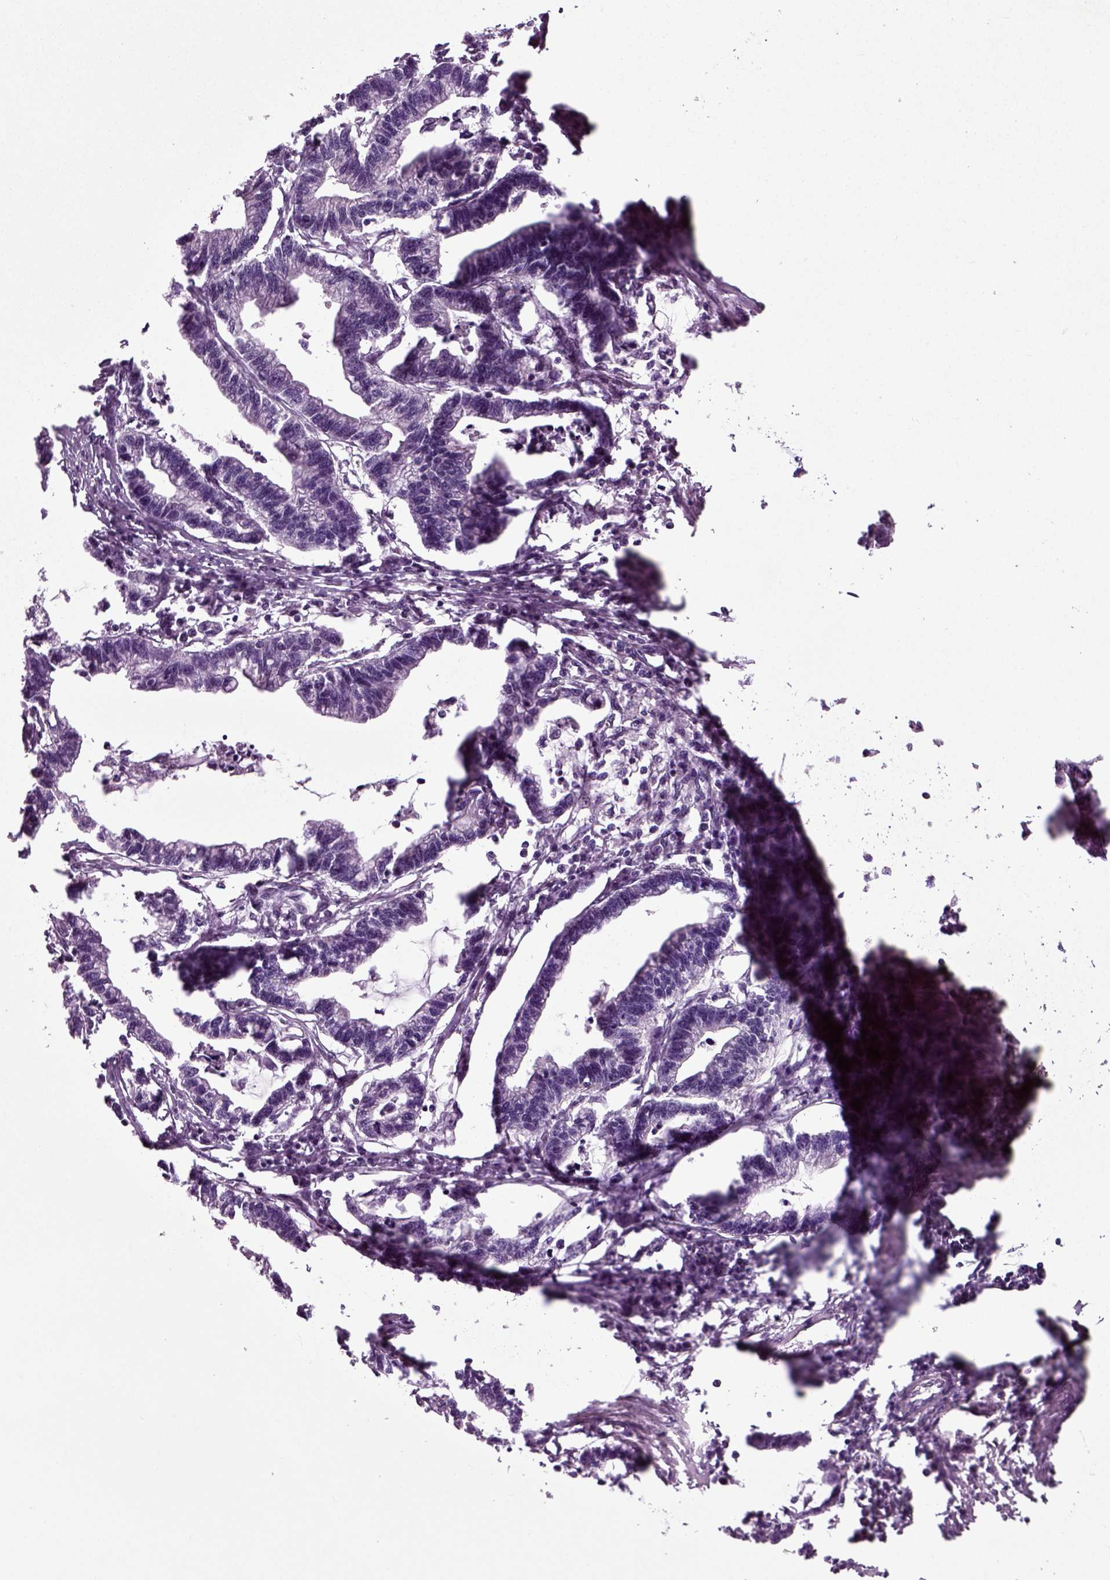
{"staining": {"intensity": "negative", "quantity": "none", "location": "none"}, "tissue": "stomach cancer", "cell_type": "Tumor cells", "image_type": "cancer", "snomed": [{"axis": "morphology", "description": "Adenocarcinoma, NOS"}, {"axis": "topography", "description": "Stomach"}], "caption": "The histopathology image reveals no staining of tumor cells in stomach cancer.", "gene": "RCOR3", "patient": {"sex": "male", "age": 83}}